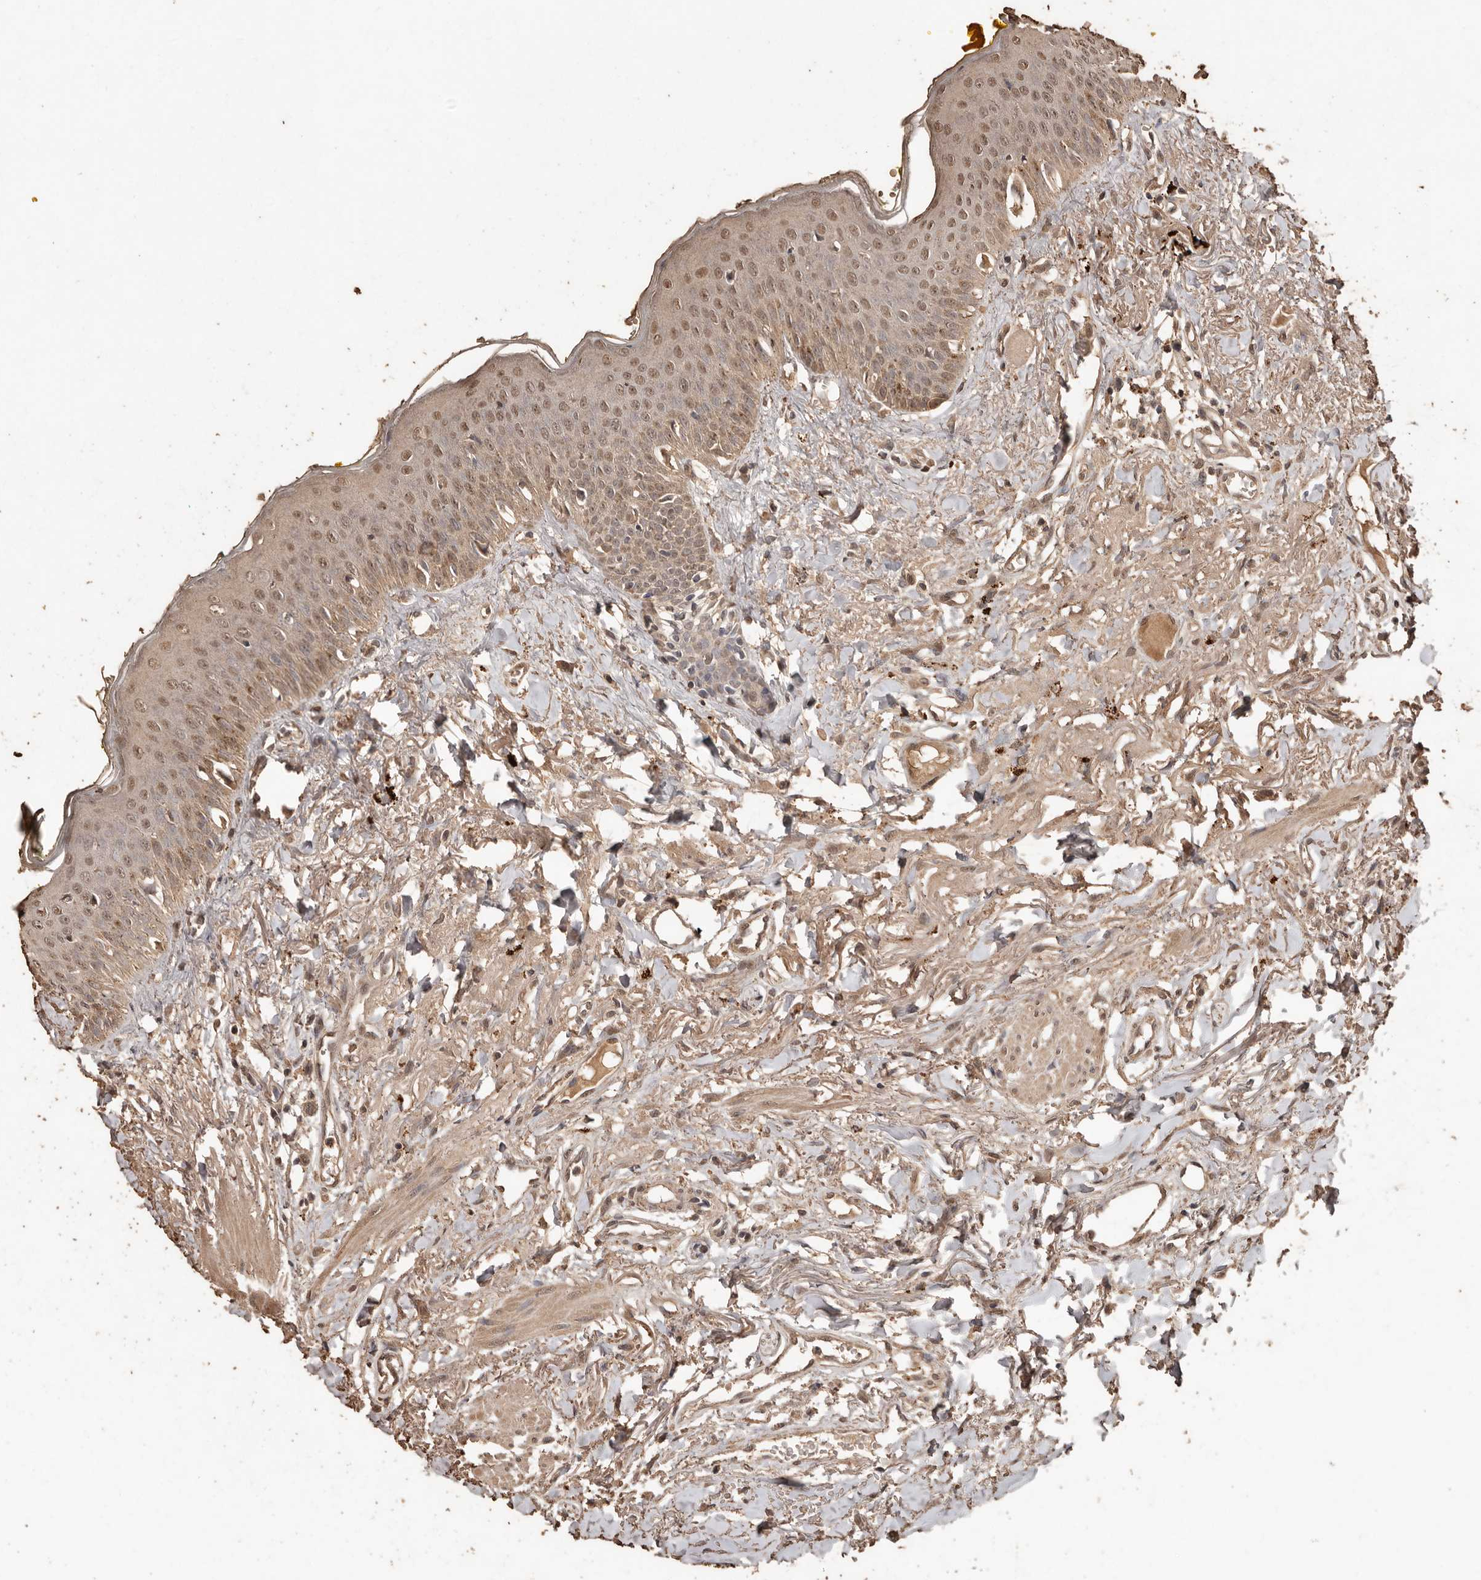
{"staining": {"intensity": "weak", "quantity": ">75%", "location": "cytoplasmic/membranous,nuclear"}, "tissue": "oral mucosa", "cell_type": "Squamous epithelial cells", "image_type": "normal", "snomed": [{"axis": "morphology", "description": "Normal tissue, NOS"}, {"axis": "topography", "description": "Oral tissue"}], "caption": "Immunohistochemical staining of normal human oral mucosa reveals >75% levels of weak cytoplasmic/membranous,nuclear protein positivity in approximately >75% of squamous epithelial cells.", "gene": "PKDCC", "patient": {"sex": "female", "age": 70}}